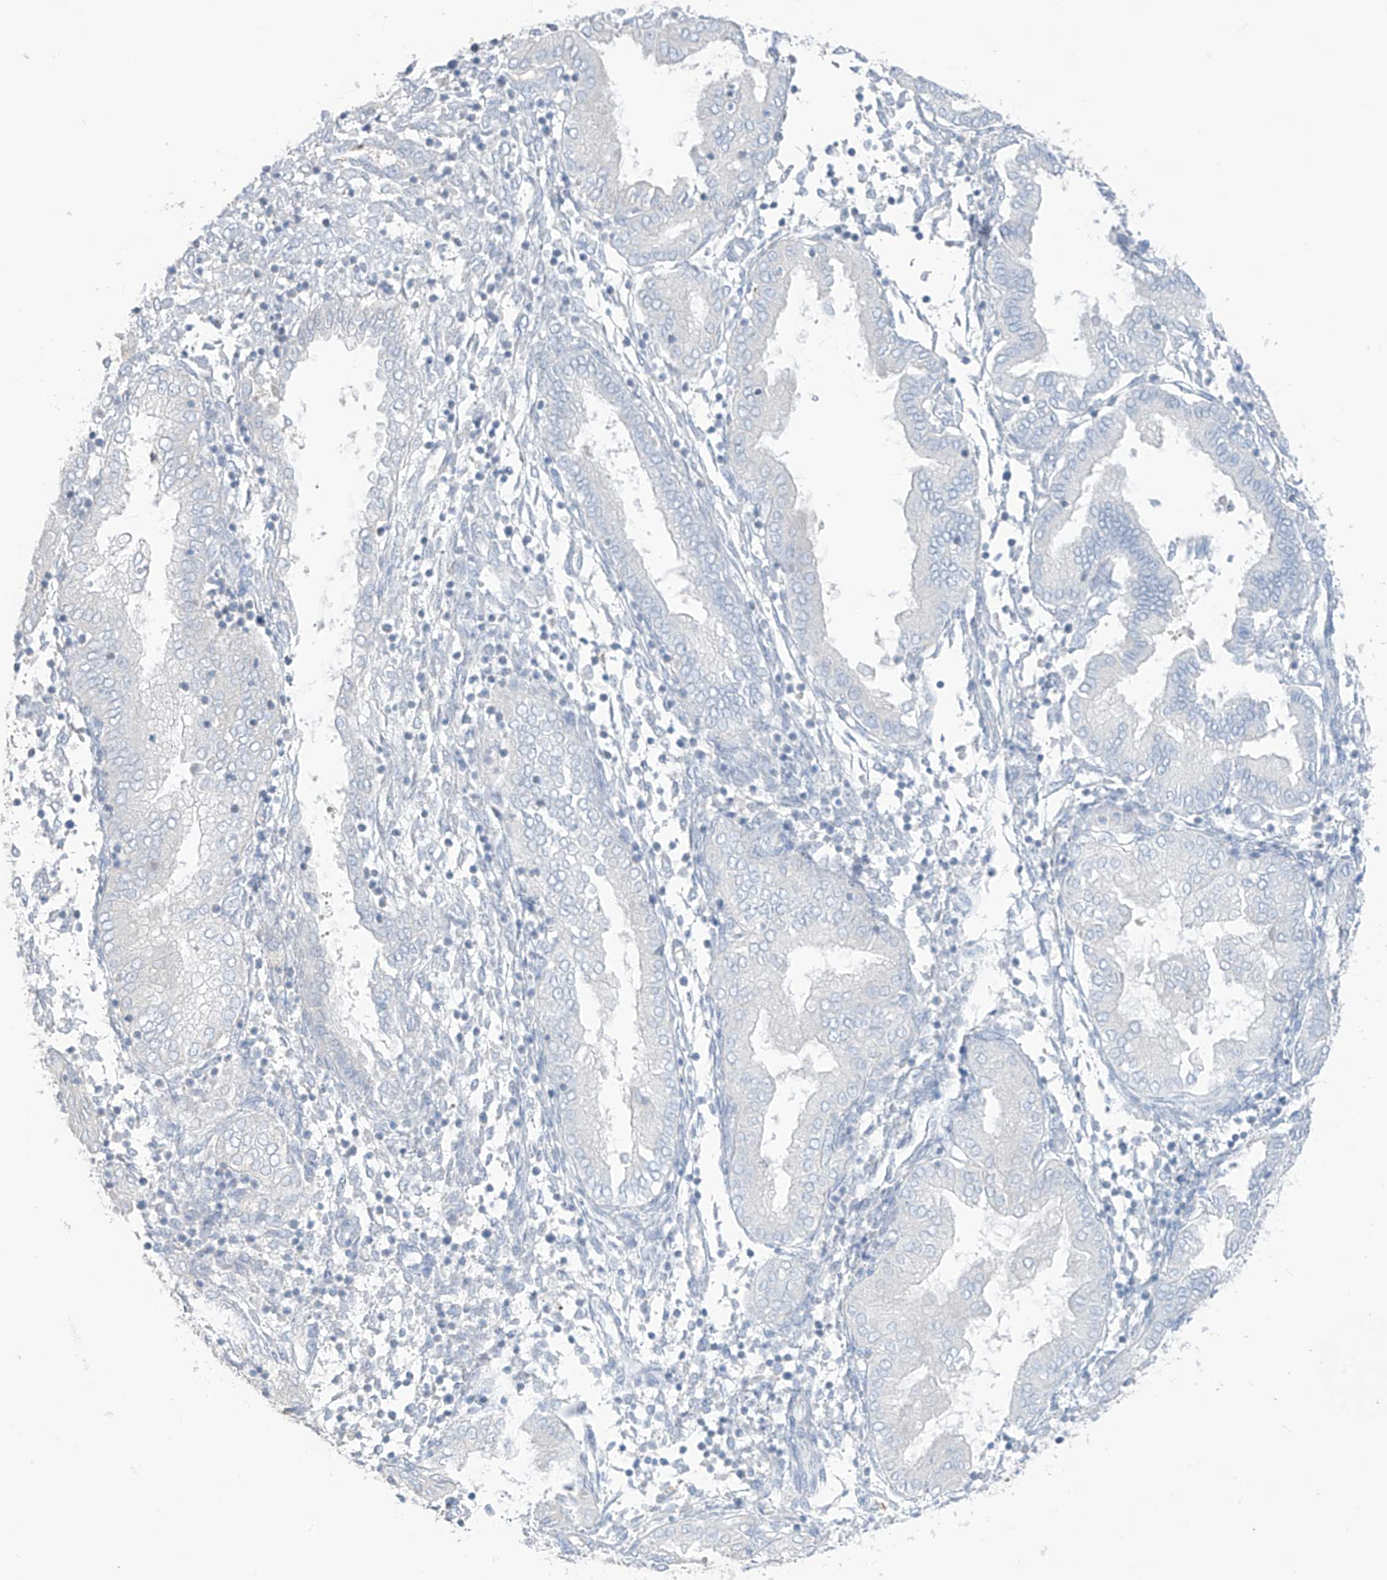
{"staining": {"intensity": "negative", "quantity": "none", "location": "none"}, "tissue": "endometrium", "cell_type": "Cells in endometrial stroma", "image_type": "normal", "snomed": [{"axis": "morphology", "description": "Normal tissue, NOS"}, {"axis": "topography", "description": "Endometrium"}], "caption": "IHC micrograph of benign human endometrium stained for a protein (brown), which demonstrates no expression in cells in endometrial stroma.", "gene": "ASPRV1", "patient": {"sex": "female", "age": 53}}